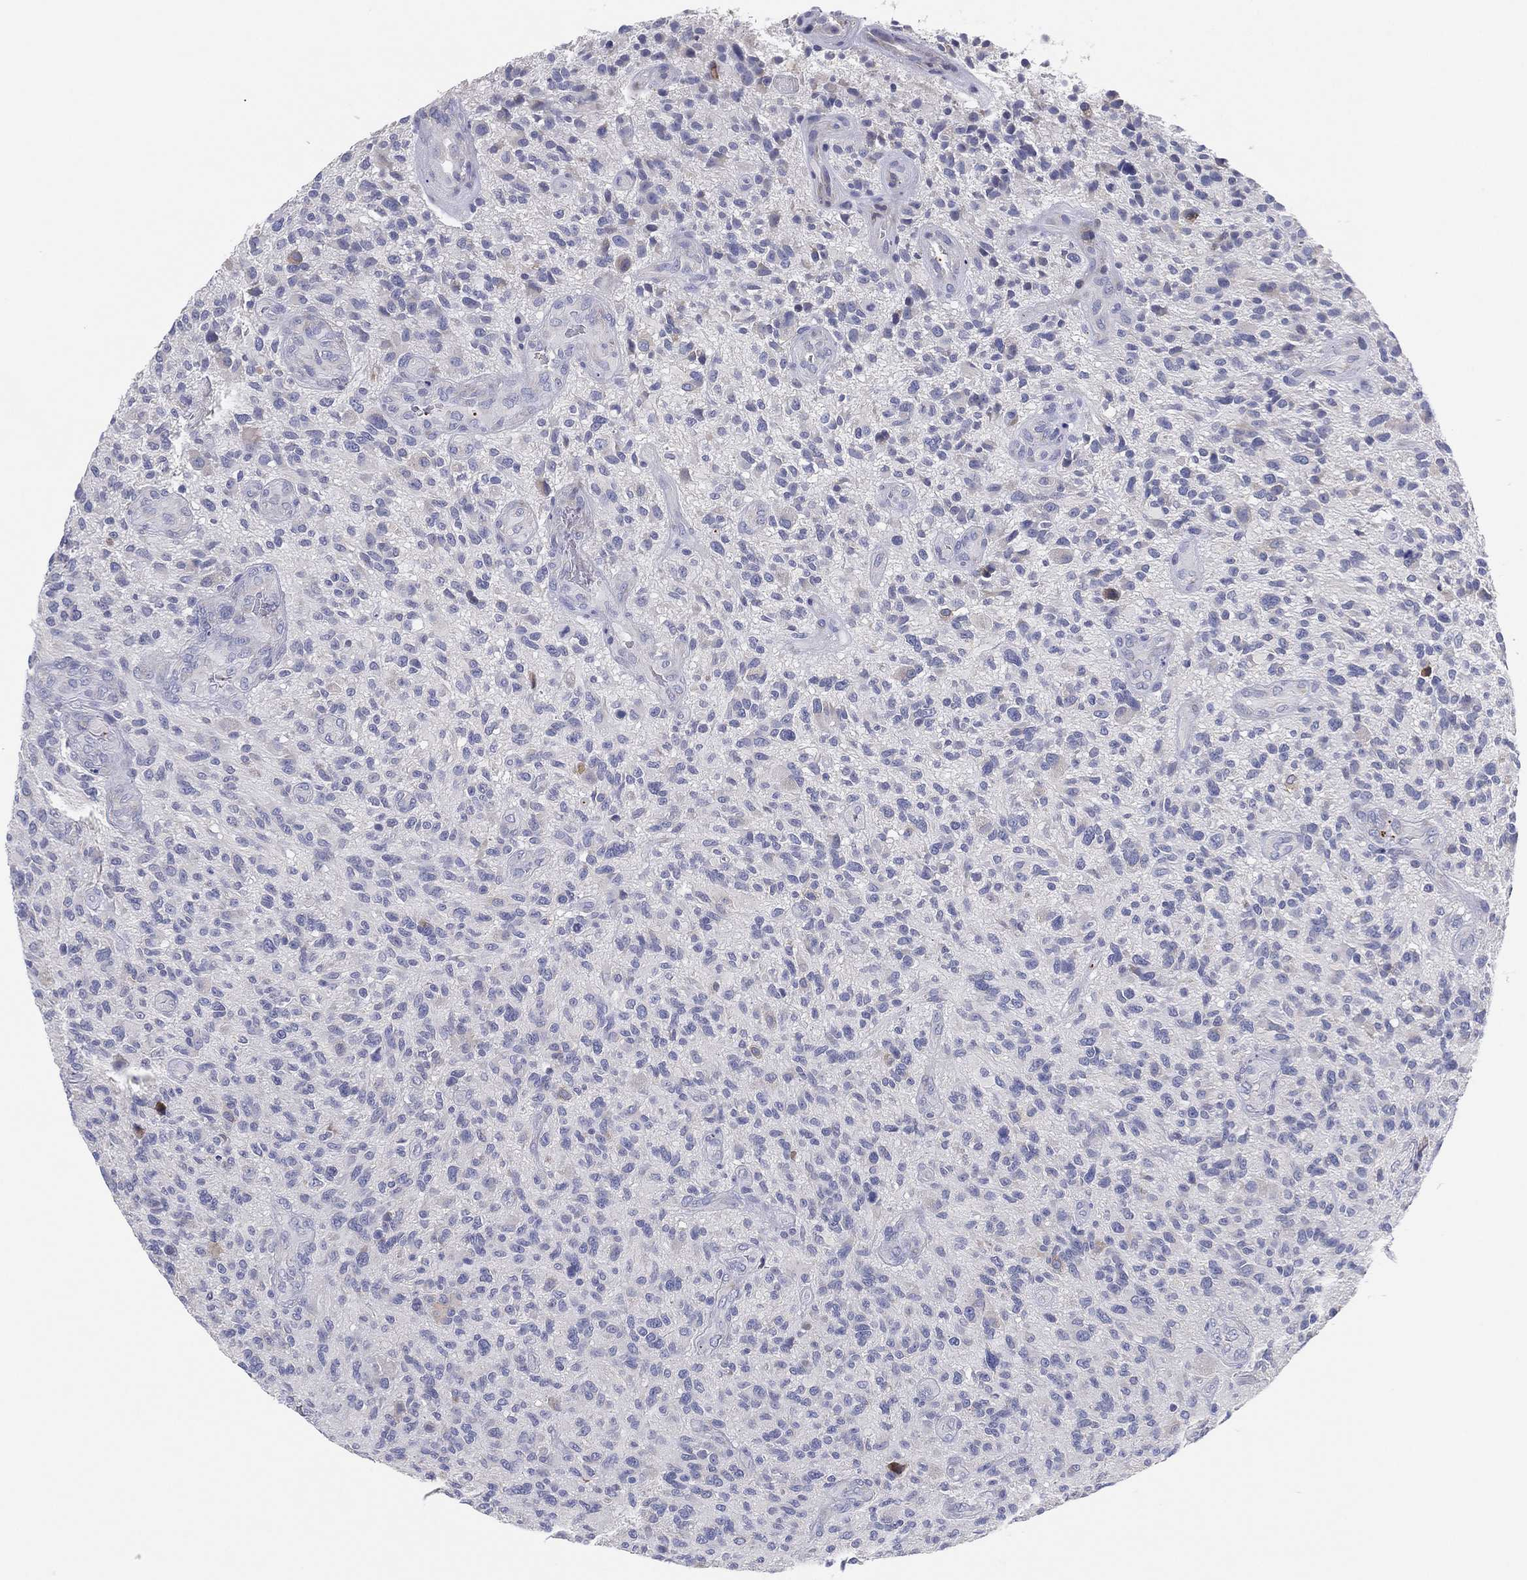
{"staining": {"intensity": "negative", "quantity": "none", "location": "none"}, "tissue": "glioma", "cell_type": "Tumor cells", "image_type": "cancer", "snomed": [{"axis": "morphology", "description": "Glioma, malignant, High grade"}, {"axis": "topography", "description": "Brain"}], "caption": "The immunohistochemistry image has no significant staining in tumor cells of high-grade glioma (malignant) tissue. (DAB (3,3'-diaminobenzidine) immunohistochemistry (IHC), high magnification).", "gene": "TMEM40", "patient": {"sex": "male", "age": 47}}